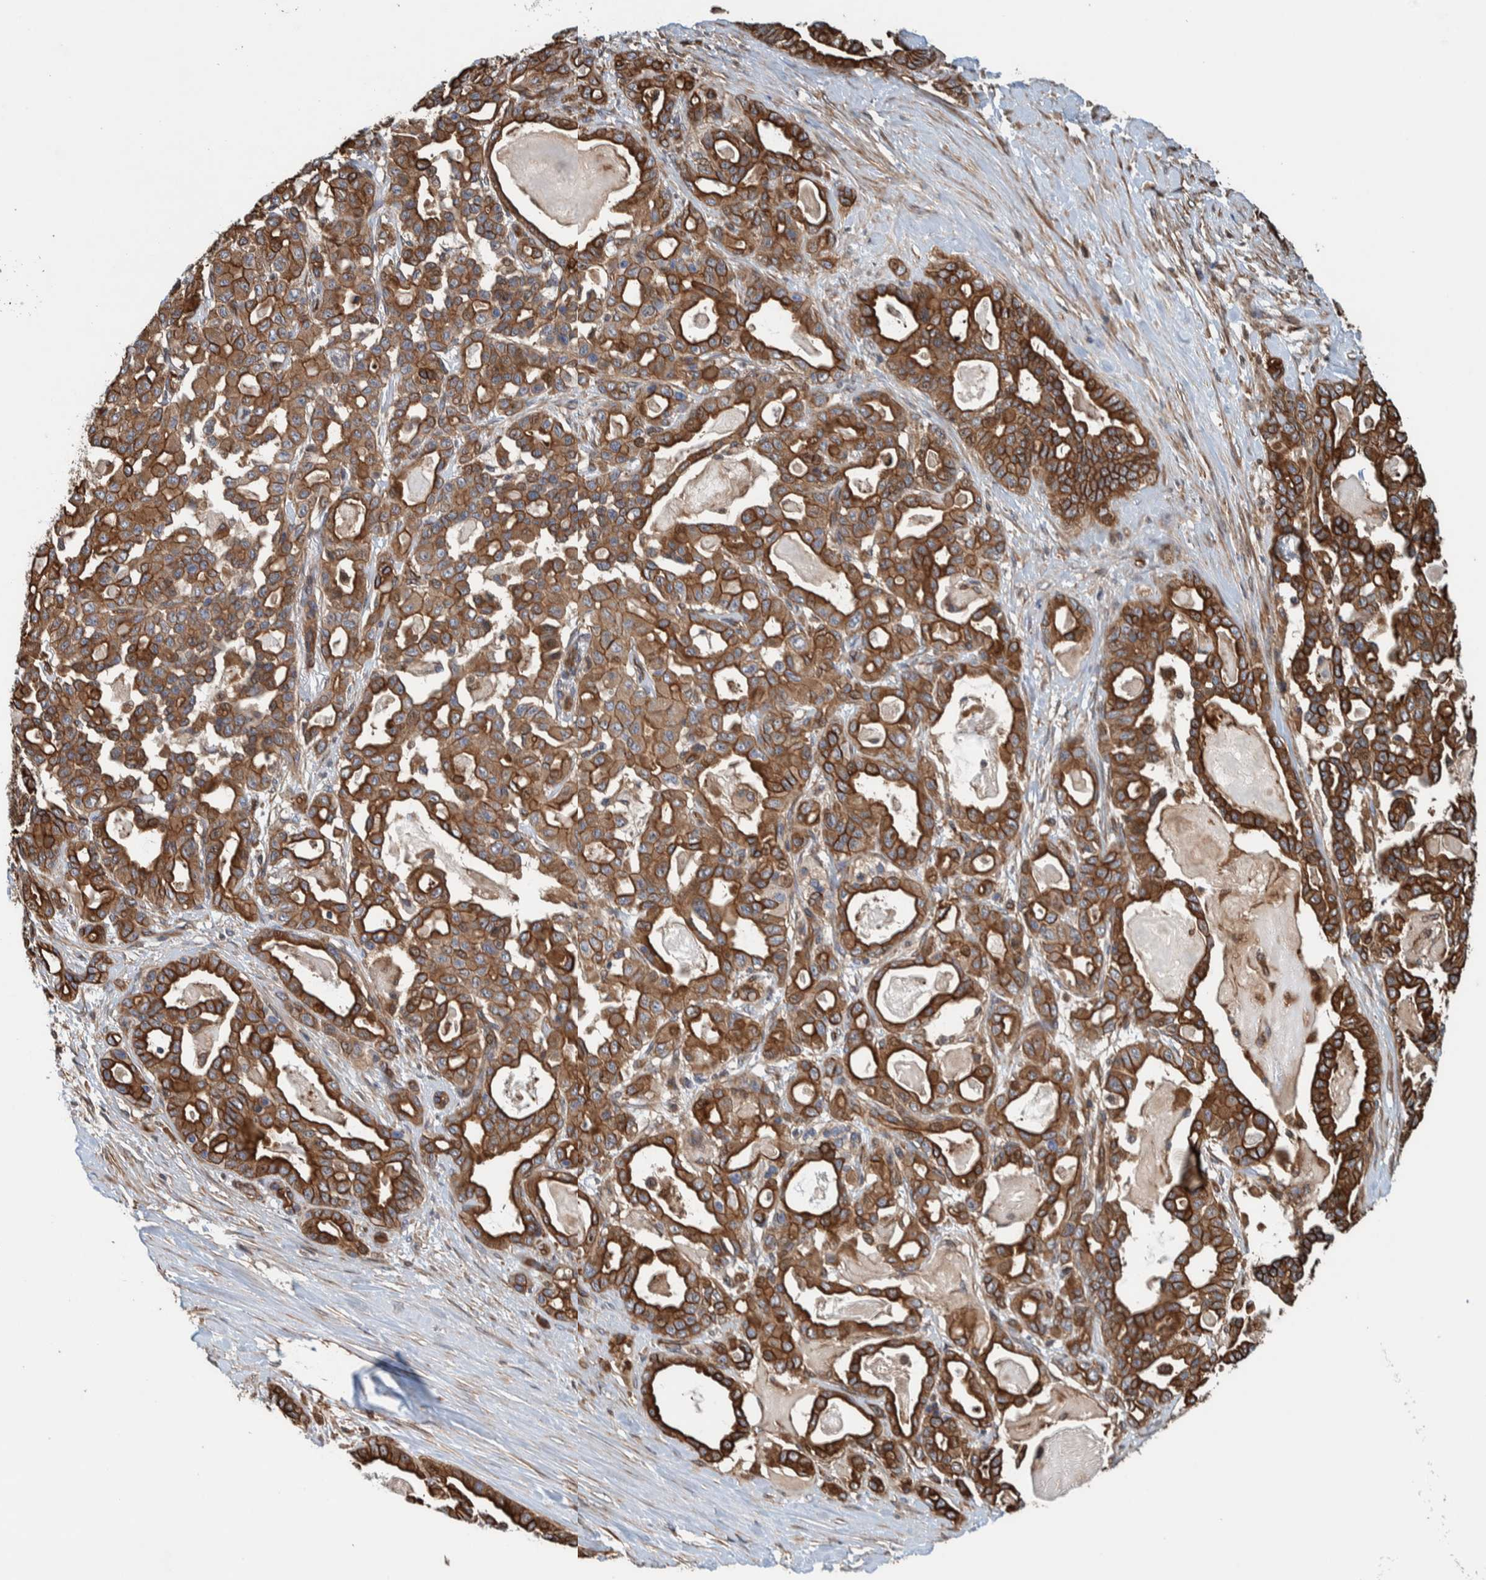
{"staining": {"intensity": "strong", "quantity": ">75%", "location": "cytoplasmic/membranous"}, "tissue": "pancreatic cancer", "cell_type": "Tumor cells", "image_type": "cancer", "snomed": [{"axis": "morphology", "description": "Adenocarcinoma, NOS"}, {"axis": "topography", "description": "Pancreas"}], "caption": "Adenocarcinoma (pancreatic) stained with DAB (3,3'-diaminobenzidine) immunohistochemistry (IHC) displays high levels of strong cytoplasmic/membranous staining in approximately >75% of tumor cells.", "gene": "PKD1L1", "patient": {"sex": "male", "age": 63}}